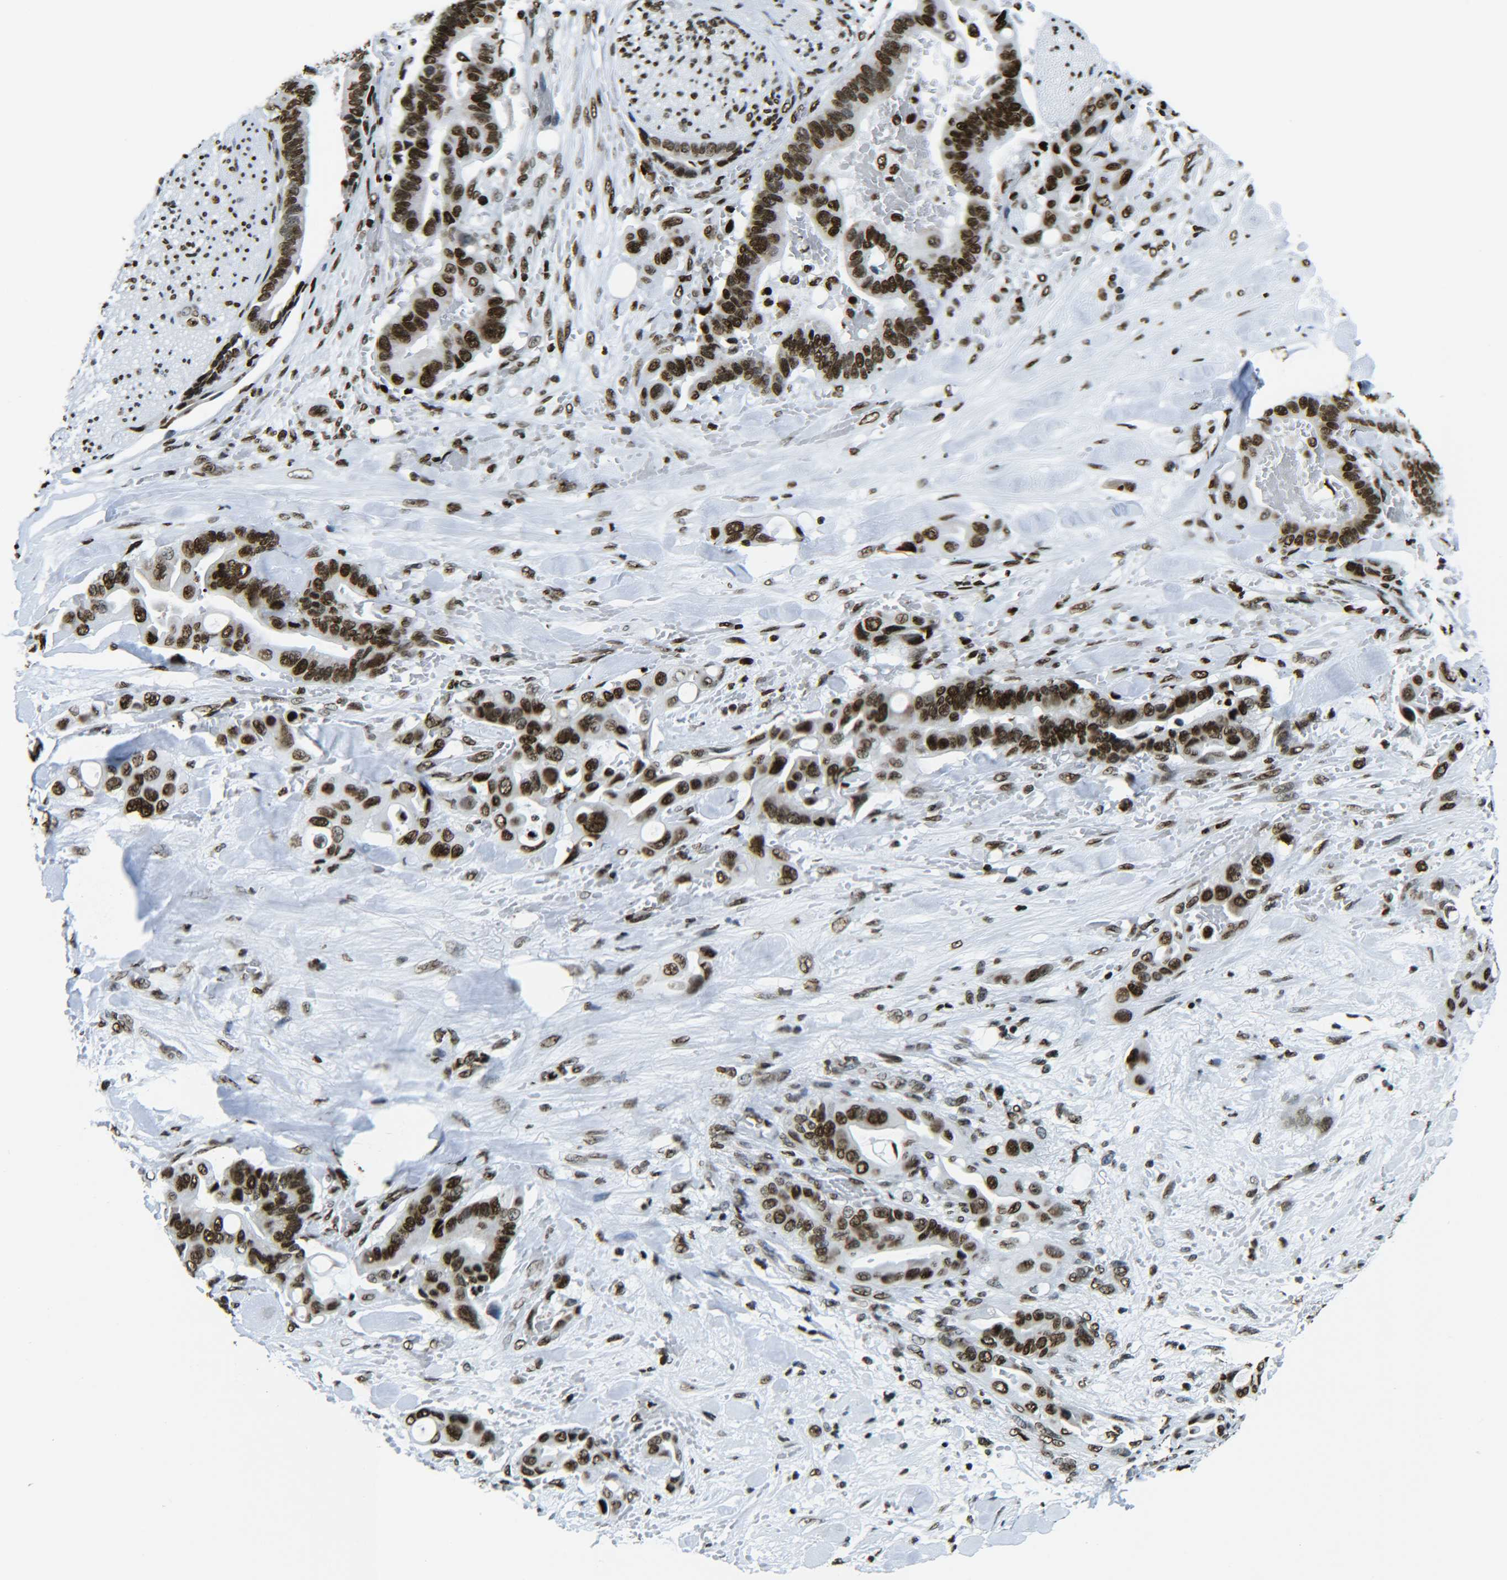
{"staining": {"intensity": "strong", "quantity": ">75%", "location": "nuclear"}, "tissue": "liver cancer", "cell_type": "Tumor cells", "image_type": "cancer", "snomed": [{"axis": "morphology", "description": "Cholangiocarcinoma"}, {"axis": "topography", "description": "Liver"}], "caption": "Tumor cells demonstrate high levels of strong nuclear positivity in about >75% of cells in liver cancer (cholangiocarcinoma).", "gene": "H2AX", "patient": {"sex": "female", "age": 61}}